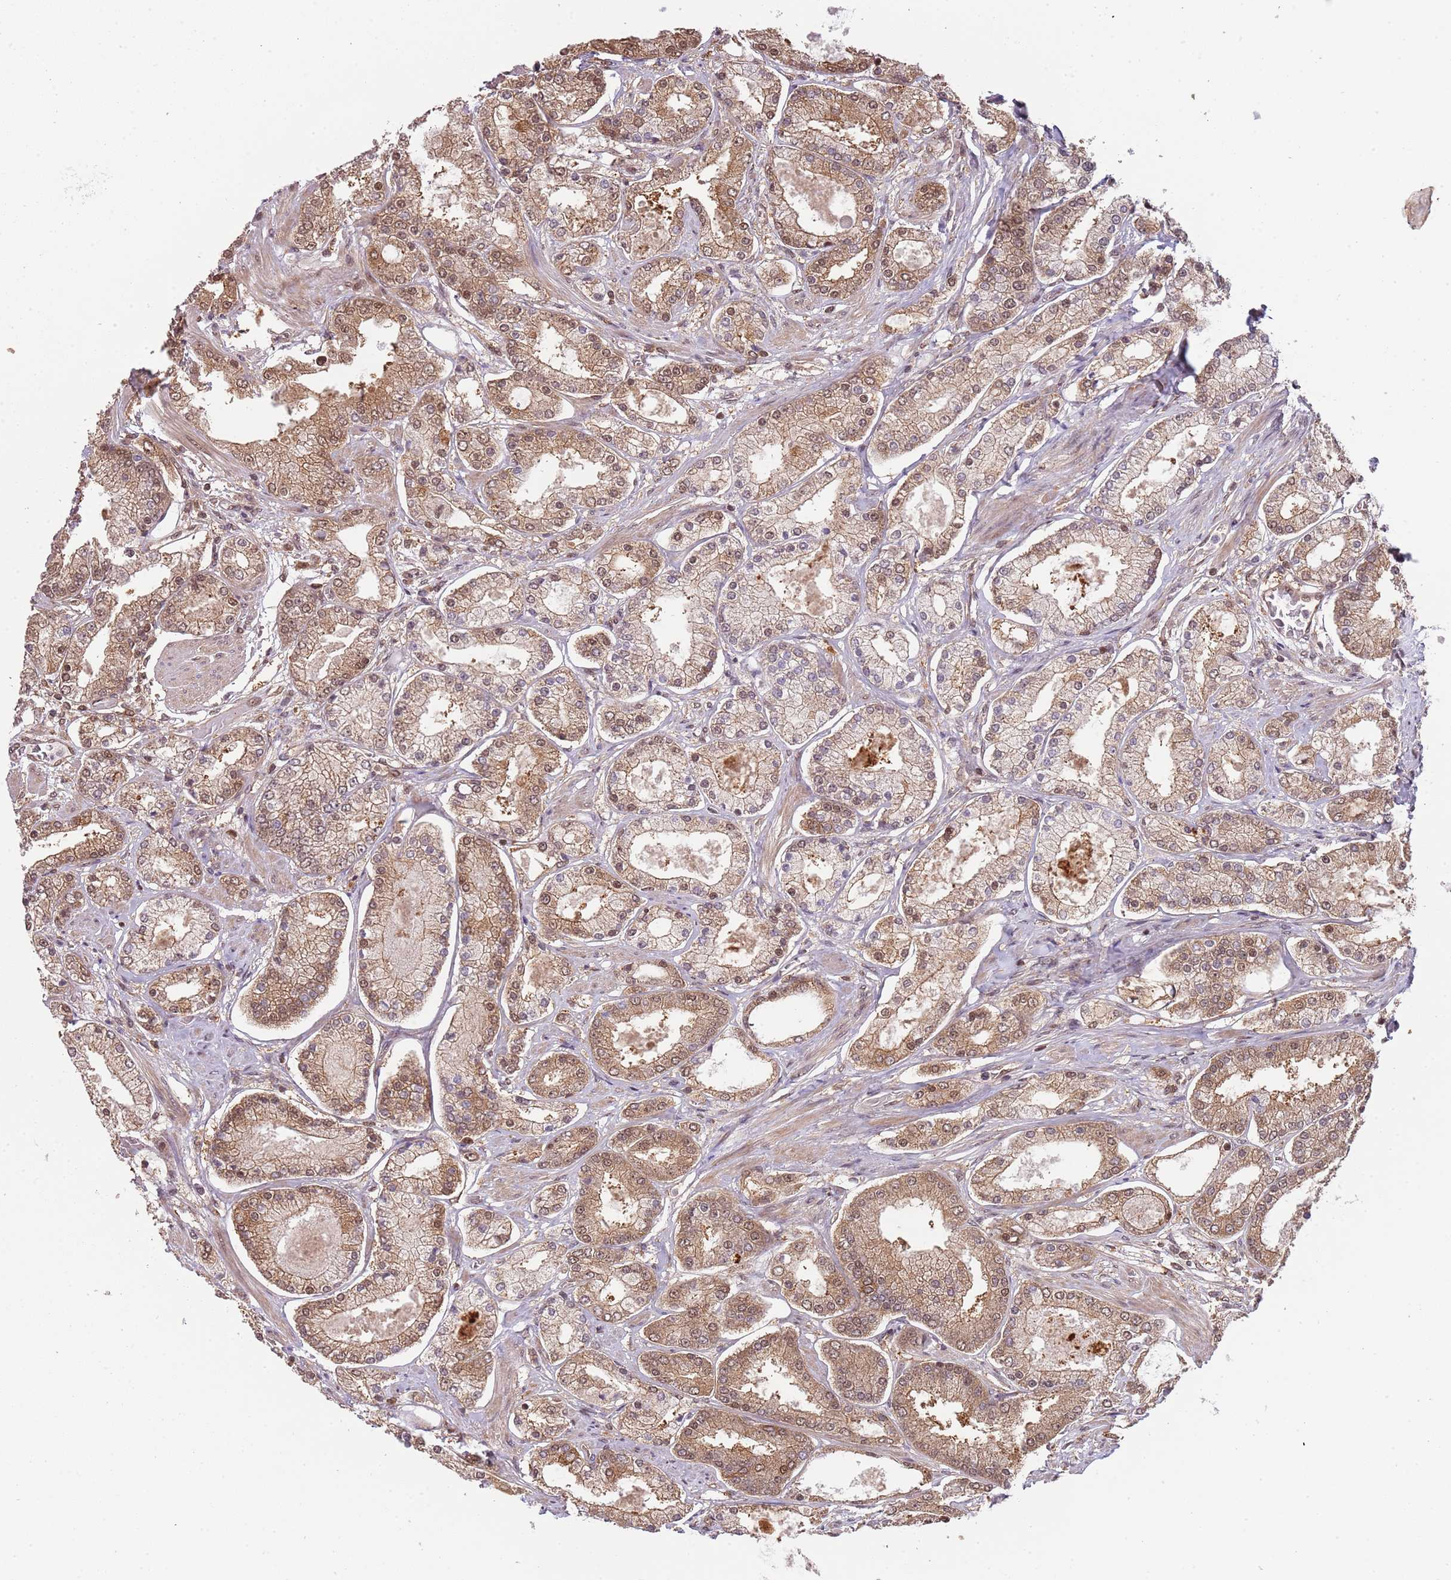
{"staining": {"intensity": "moderate", "quantity": ">75%", "location": "cytoplasmic/membranous,nuclear"}, "tissue": "prostate cancer", "cell_type": "Tumor cells", "image_type": "cancer", "snomed": [{"axis": "morphology", "description": "Adenocarcinoma, High grade"}, {"axis": "topography", "description": "Prostate"}], "caption": "DAB (3,3'-diaminobenzidine) immunohistochemical staining of human prostate cancer demonstrates moderate cytoplasmic/membranous and nuclear protein expression in approximately >75% of tumor cells. The staining was performed using DAB, with brown indicating positive protein expression. Nuclei are stained blue with hematoxylin.", "gene": "PLSCR5", "patient": {"sex": "male", "age": 69}}